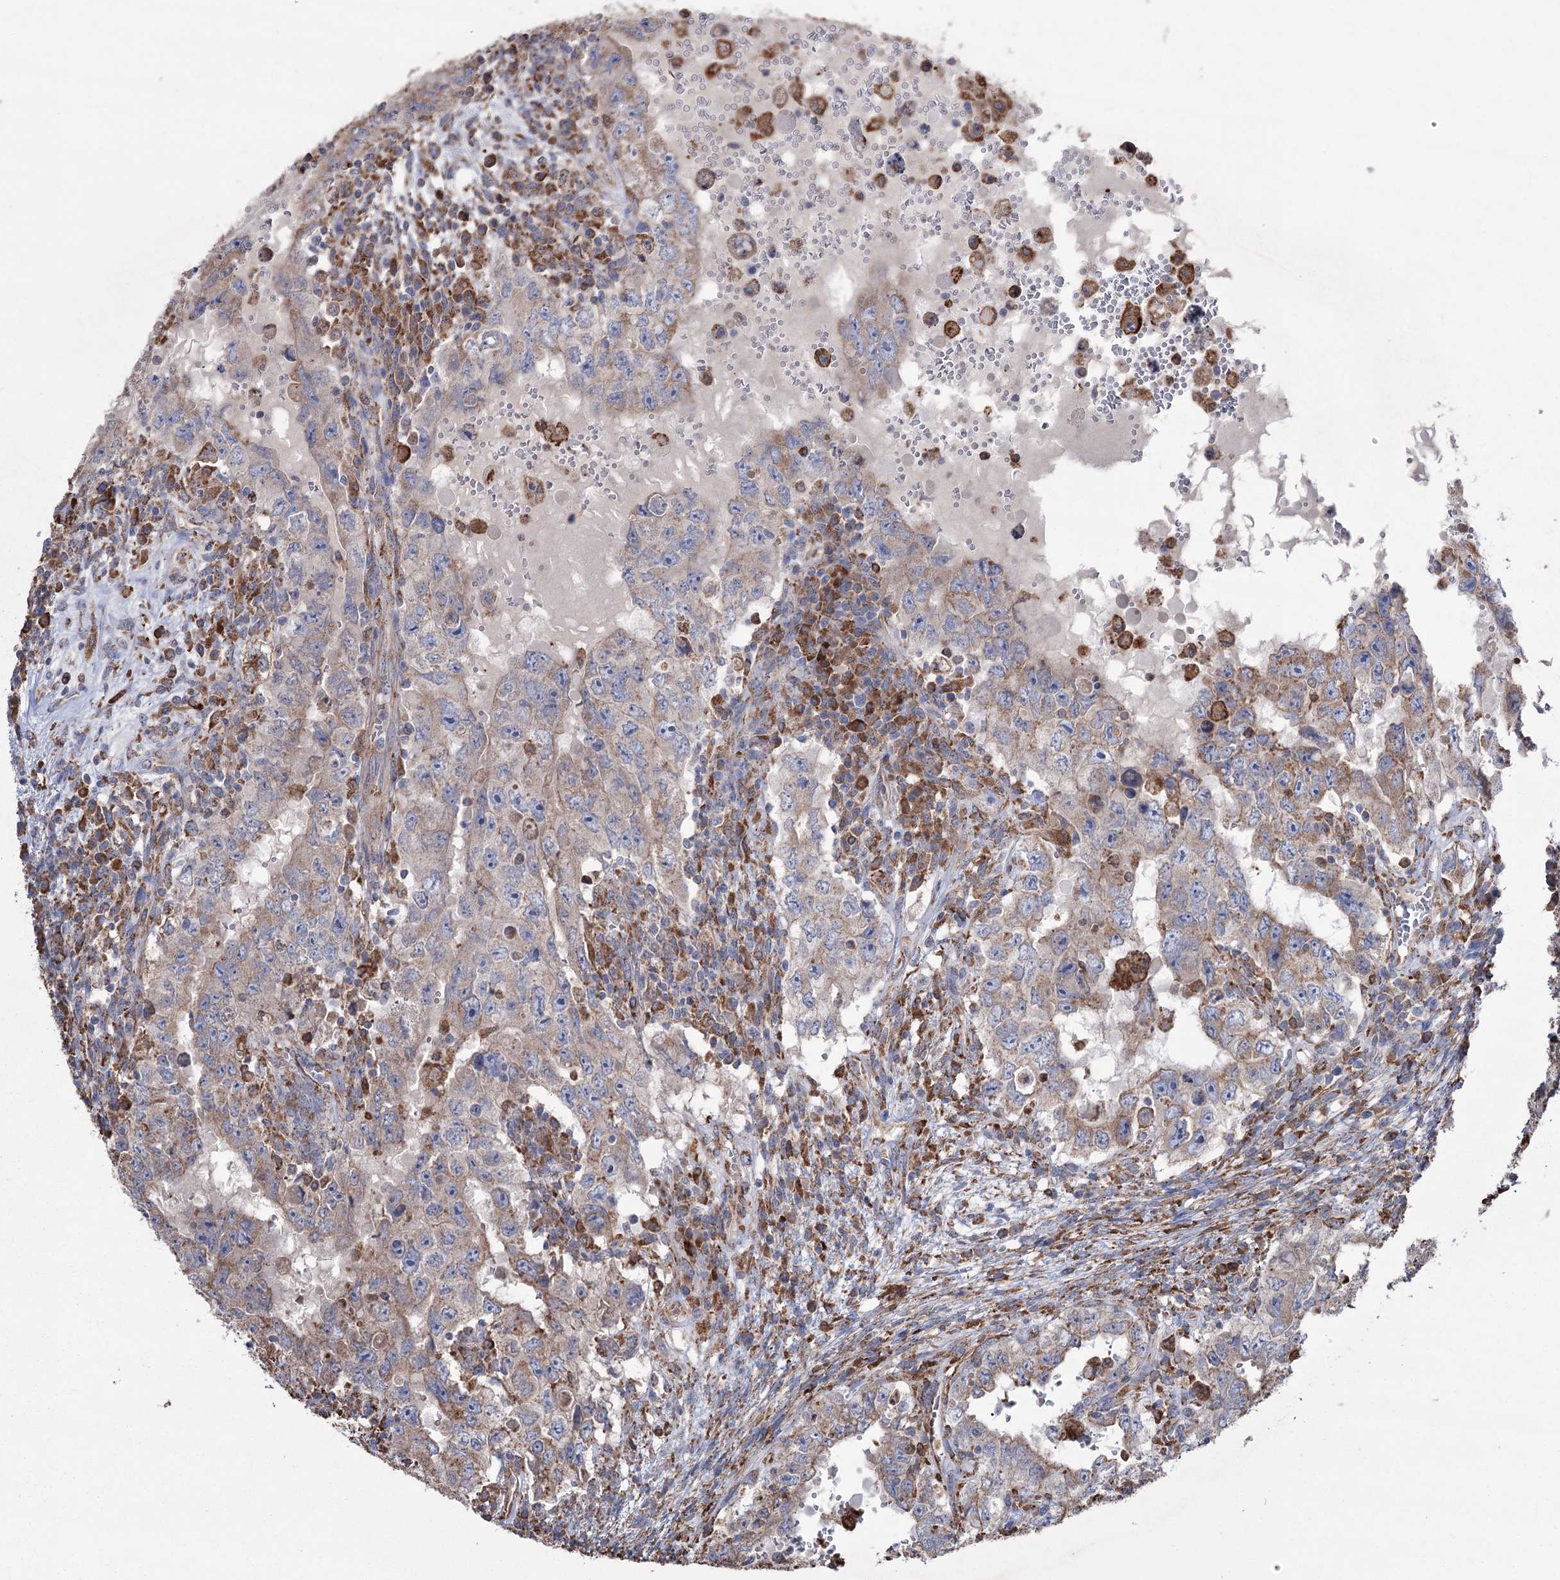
{"staining": {"intensity": "weak", "quantity": "25%-75%", "location": "cytoplasmic/membranous"}, "tissue": "testis cancer", "cell_type": "Tumor cells", "image_type": "cancer", "snomed": [{"axis": "morphology", "description": "Carcinoma, Embryonal, NOS"}, {"axis": "topography", "description": "Testis"}], "caption": "Protein staining of testis cancer (embryonal carcinoma) tissue displays weak cytoplasmic/membranous positivity in about 25%-75% of tumor cells.", "gene": "TRIM71", "patient": {"sex": "male", "age": 26}}